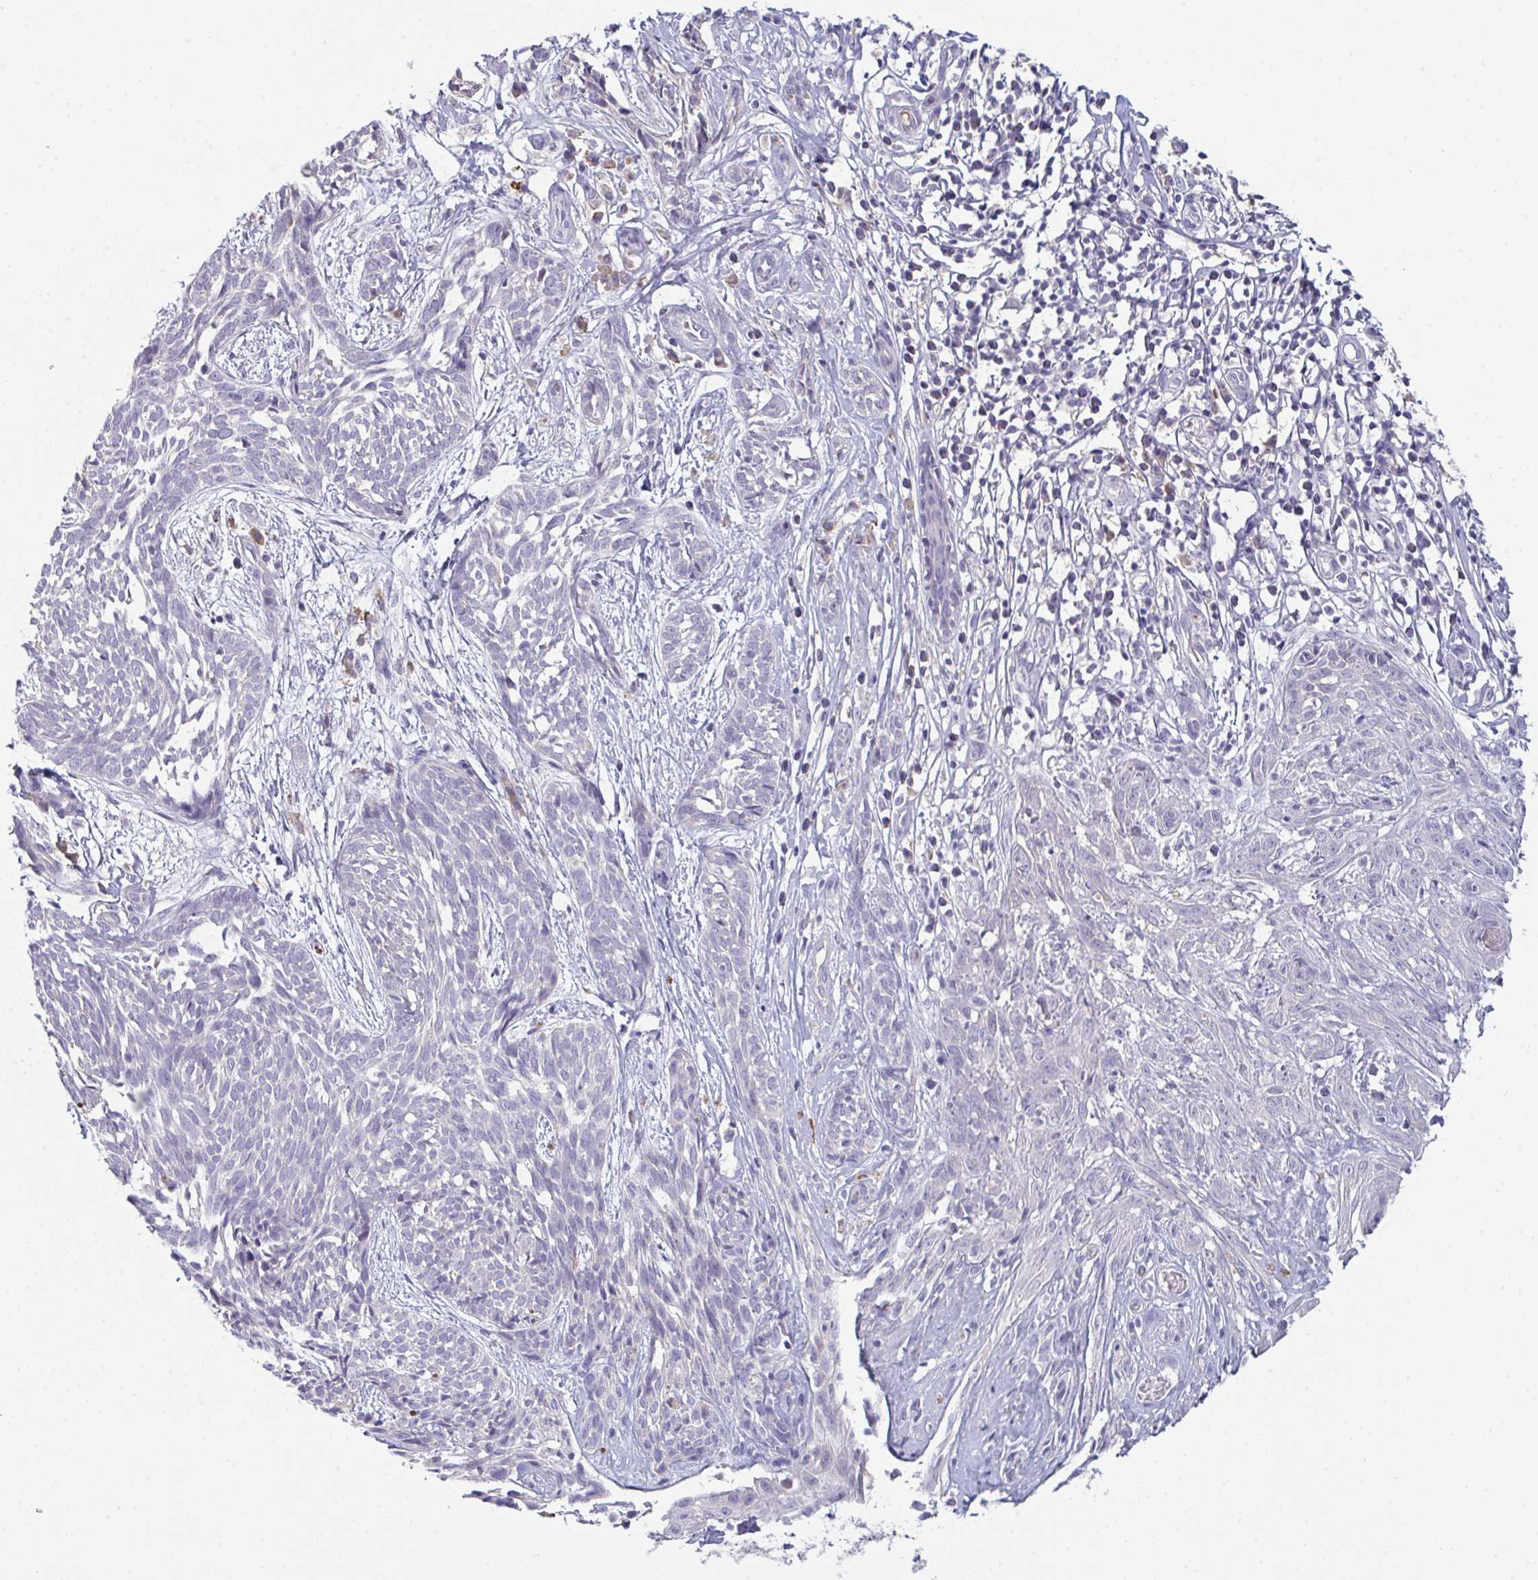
{"staining": {"intensity": "negative", "quantity": "none", "location": "none"}, "tissue": "skin cancer", "cell_type": "Tumor cells", "image_type": "cancer", "snomed": [{"axis": "morphology", "description": "Basal cell carcinoma"}, {"axis": "topography", "description": "Skin"}, {"axis": "topography", "description": "Skin, foot"}], "caption": "The image shows no staining of tumor cells in basal cell carcinoma (skin). Nuclei are stained in blue.", "gene": "HGFAC", "patient": {"sex": "female", "age": 86}}